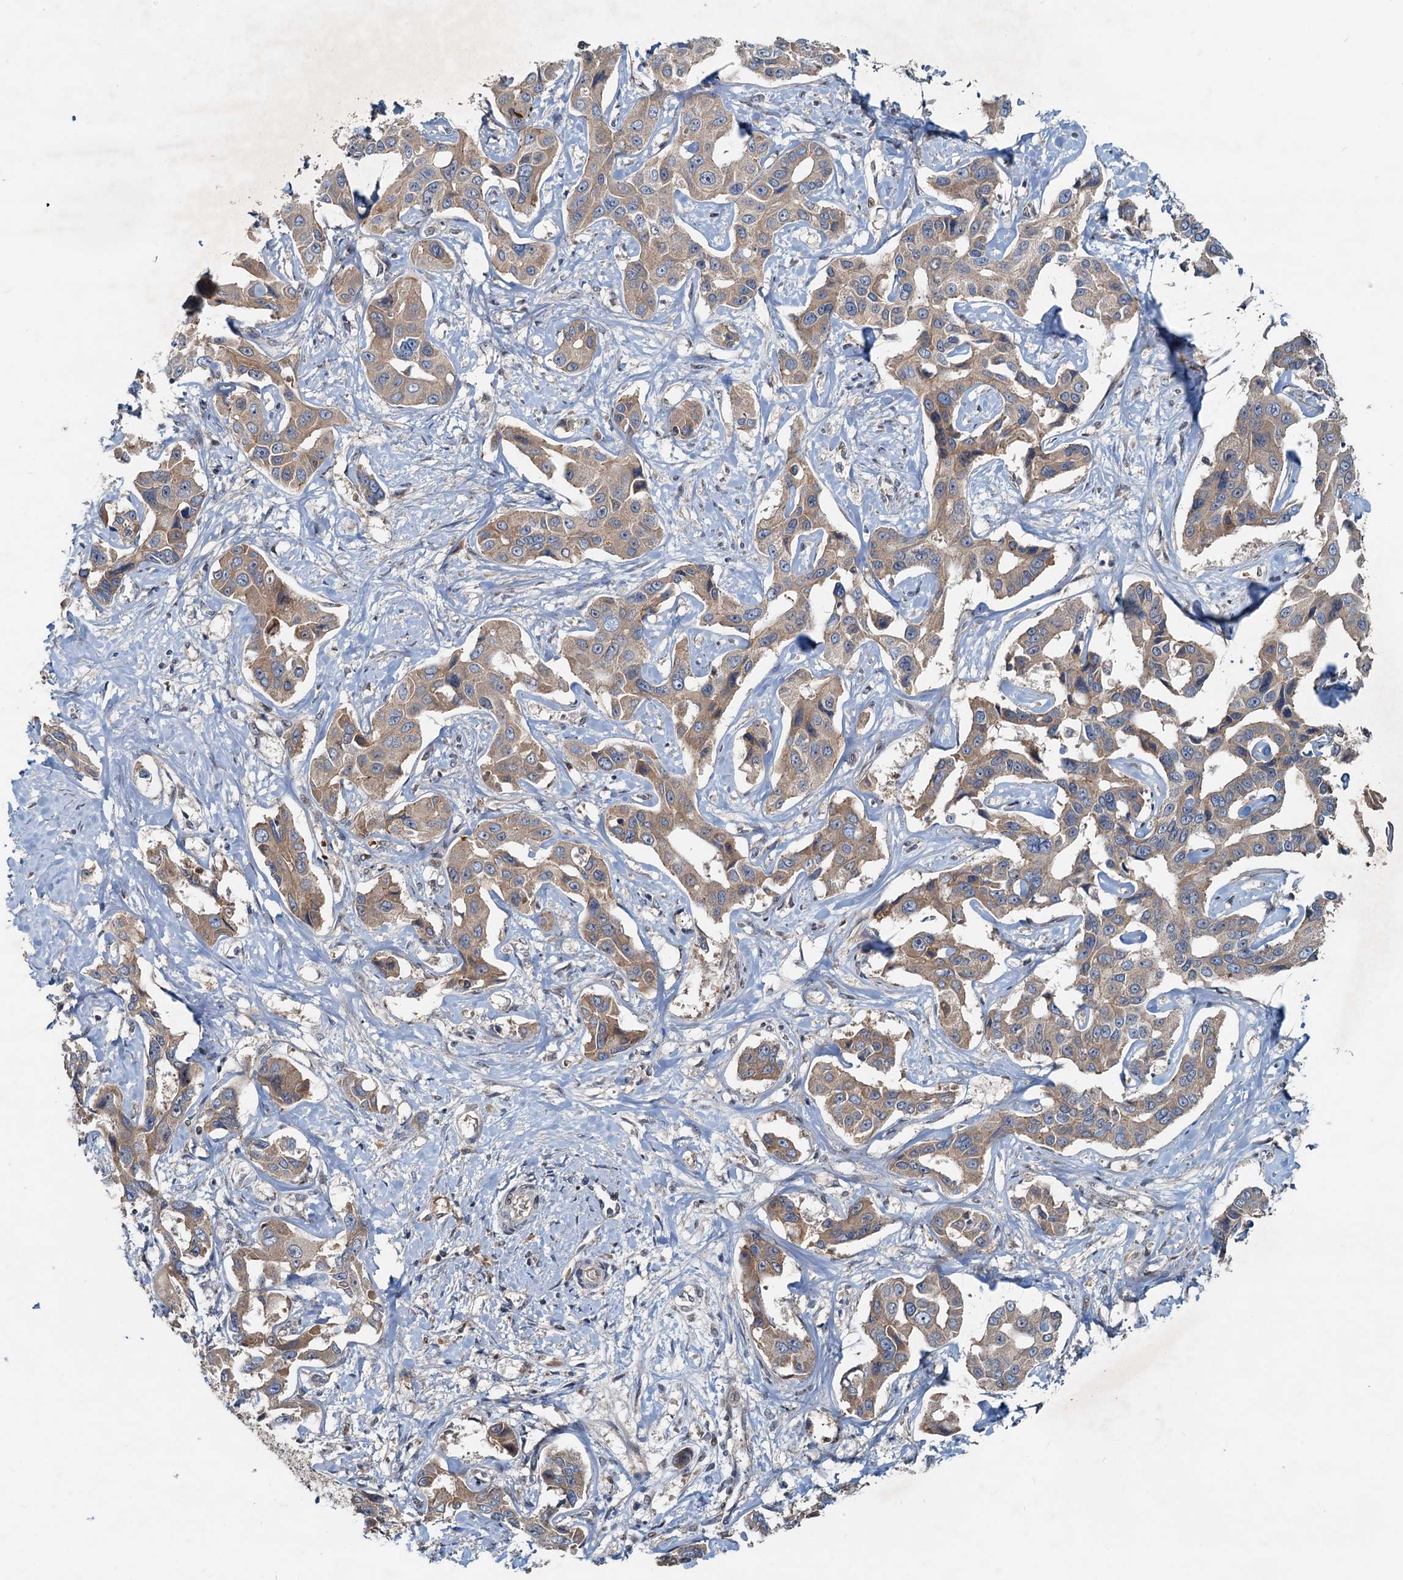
{"staining": {"intensity": "weak", "quantity": ">75%", "location": "cytoplasmic/membranous"}, "tissue": "liver cancer", "cell_type": "Tumor cells", "image_type": "cancer", "snomed": [{"axis": "morphology", "description": "Cholangiocarcinoma"}, {"axis": "topography", "description": "Liver"}], "caption": "Immunohistochemistry of human liver cancer (cholangiocarcinoma) reveals low levels of weak cytoplasmic/membranous expression in approximately >75% of tumor cells. The protein is shown in brown color, while the nuclei are stained blue.", "gene": "CEP68", "patient": {"sex": "male", "age": 59}}